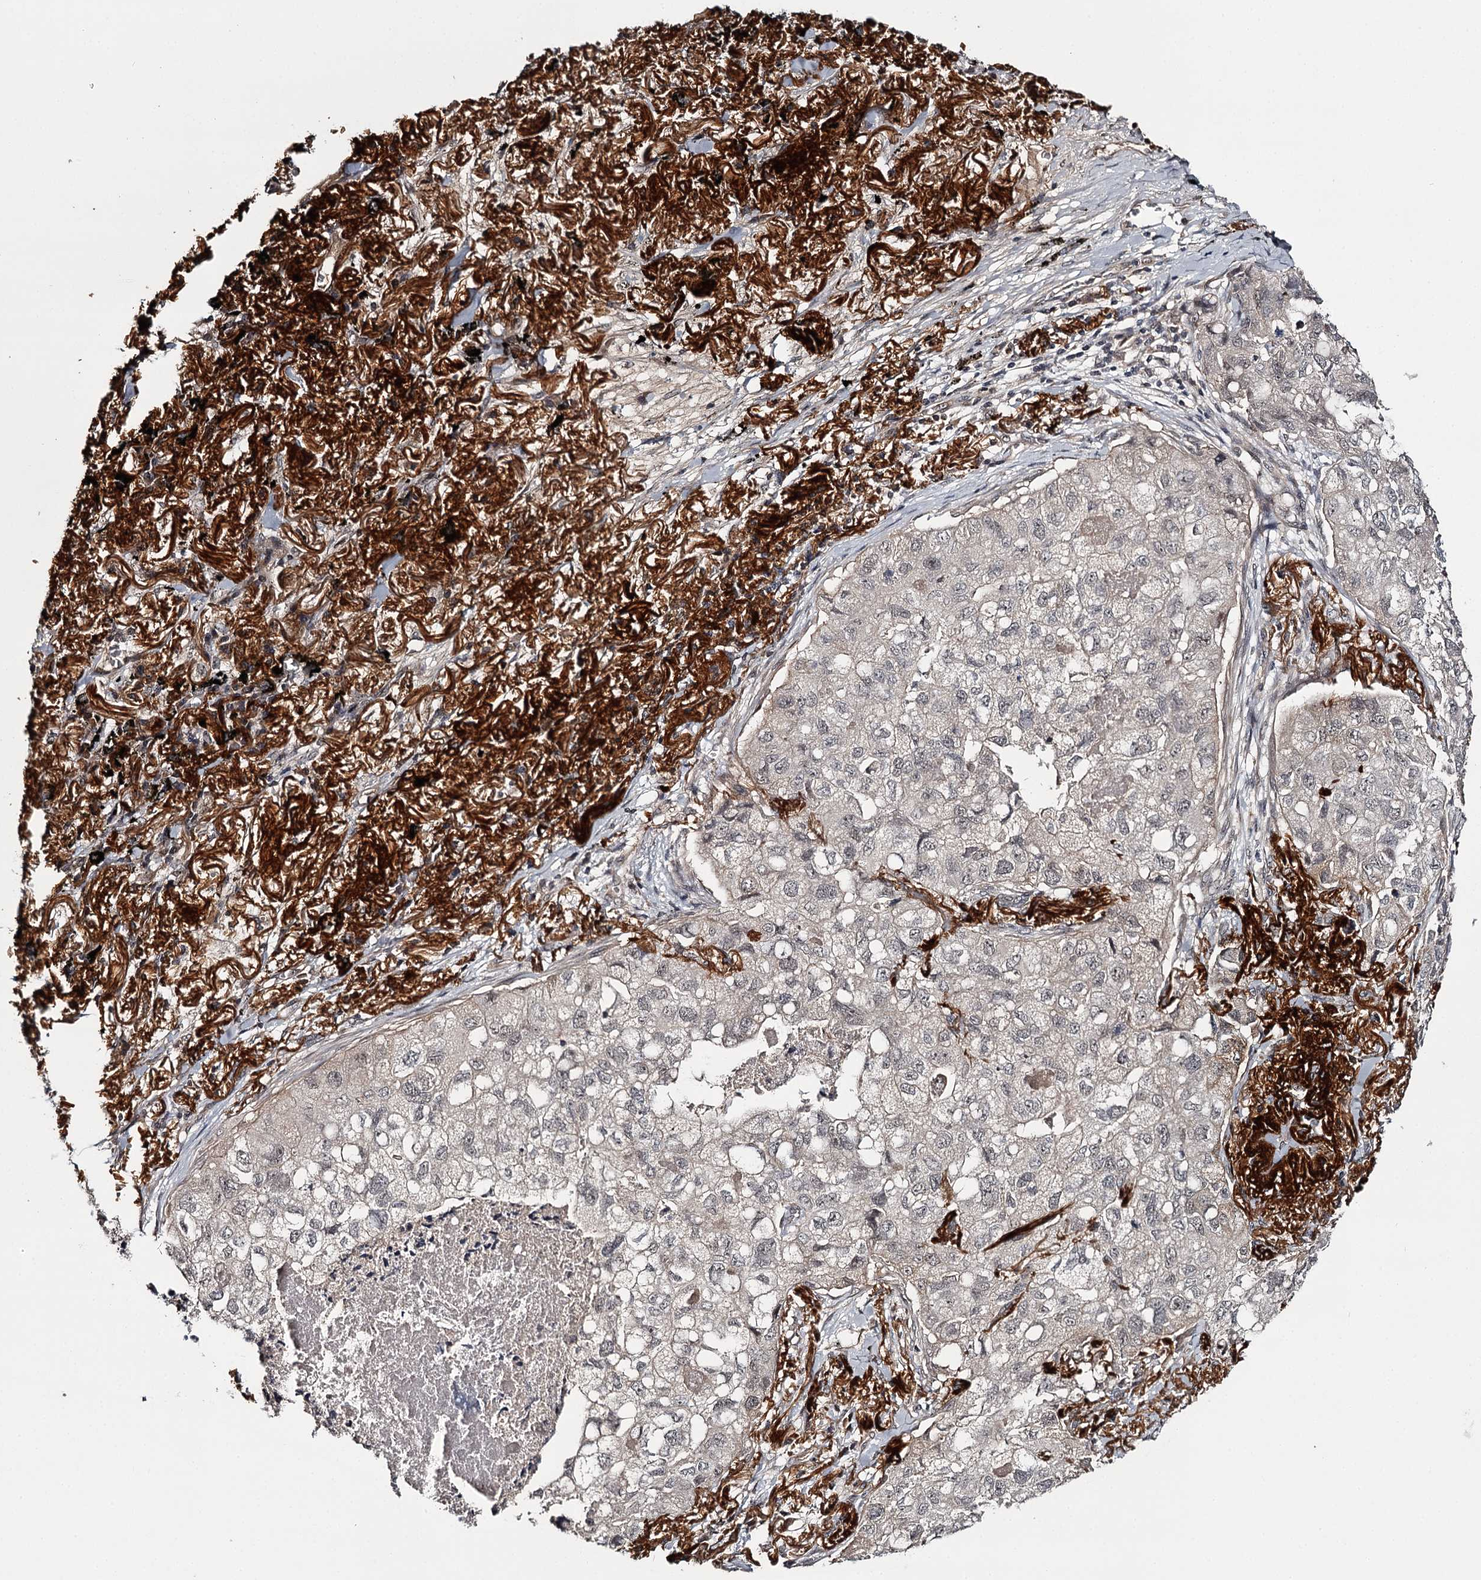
{"staining": {"intensity": "negative", "quantity": "none", "location": "none"}, "tissue": "lung cancer", "cell_type": "Tumor cells", "image_type": "cancer", "snomed": [{"axis": "morphology", "description": "Adenocarcinoma, NOS"}, {"axis": "topography", "description": "Lung"}], "caption": "Micrograph shows no significant protein expression in tumor cells of lung adenocarcinoma.", "gene": "CWF19L2", "patient": {"sex": "male", "age": 65}}